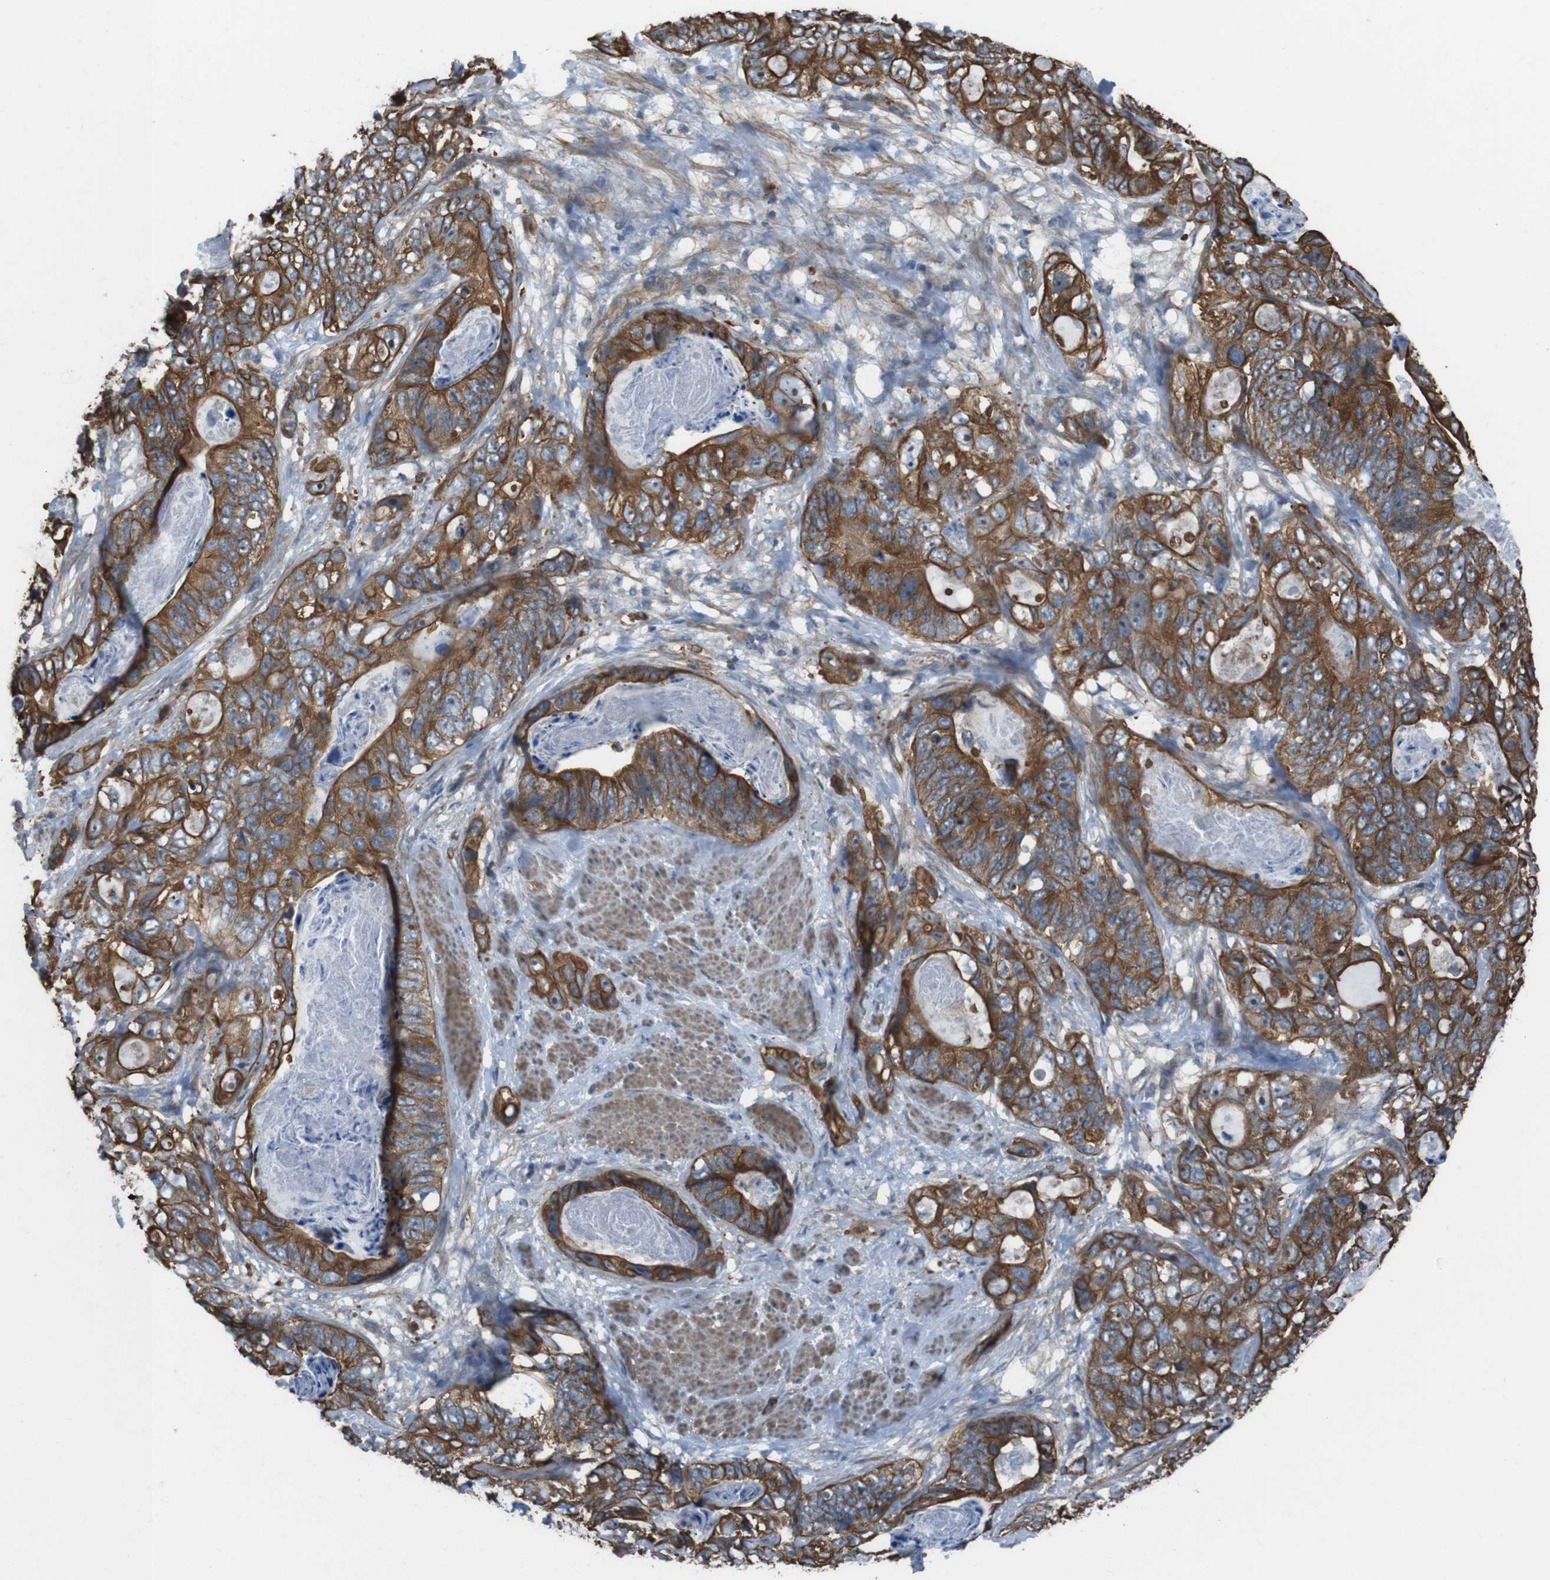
{"staining": {"intensity": "strong", "quantity": ">75%", "location": "cytoplasmic/membranous"}, "tissue": "stomach cancer", "cell_type": "Tumor cells", "image_type": "cancer", "snomed": [{"axis": "morphology", "description": "Adenocarcinoma, NOS"}, {"axis": "topography", "description": "Stomach"}], "caption": "Immunohistochemical staining of stomach cancer demonstrates high levels of strong cytoplasmic/membranous positivity in approximately >75% of tumor cells.", "gene": "FAM174B", "patient": {"sex": "female", "age": 89}}